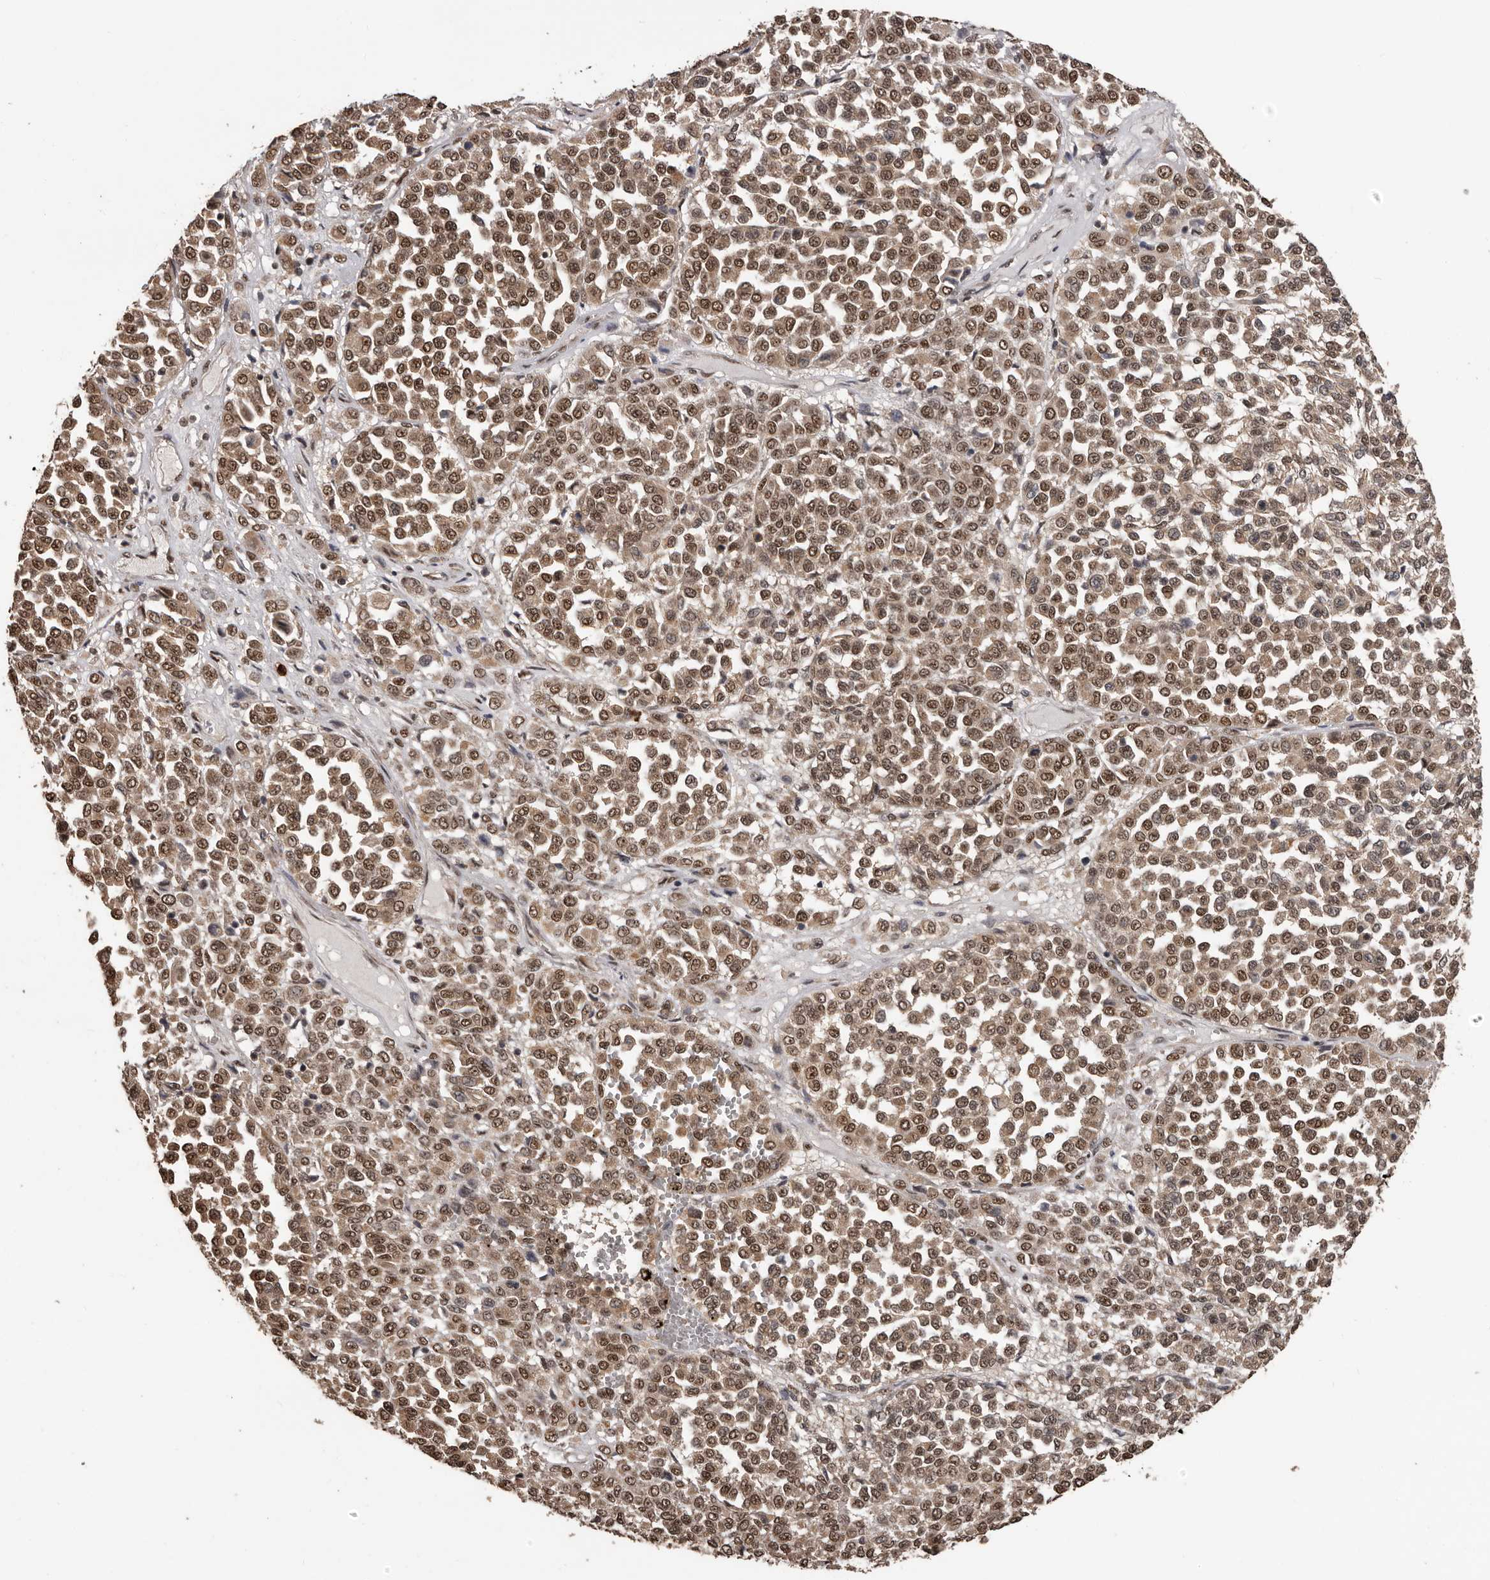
{"staining": {"intensity": "moderate", "quantity": ">75%", "location": "cytoplasmic/membranous,nuclear"}, "tissue": "melanoma", "cell_type": "Tumor cells", "image_type": "cancer", "snomed": [{"axis": "morphology", "description": "Malignant melanoma, Metastatic site"}, {"axis": "topography", "description": "Pancreas"}], "caption": "Human malignant melanoma (metastatic site) stained with a brown dye shows moderate cytoplasmic/membranous and nuclear positive positivity in approximately >75% of tumor cells.", "gene": "VPS37A", "patient": {"sex": "female", "age": 30}}